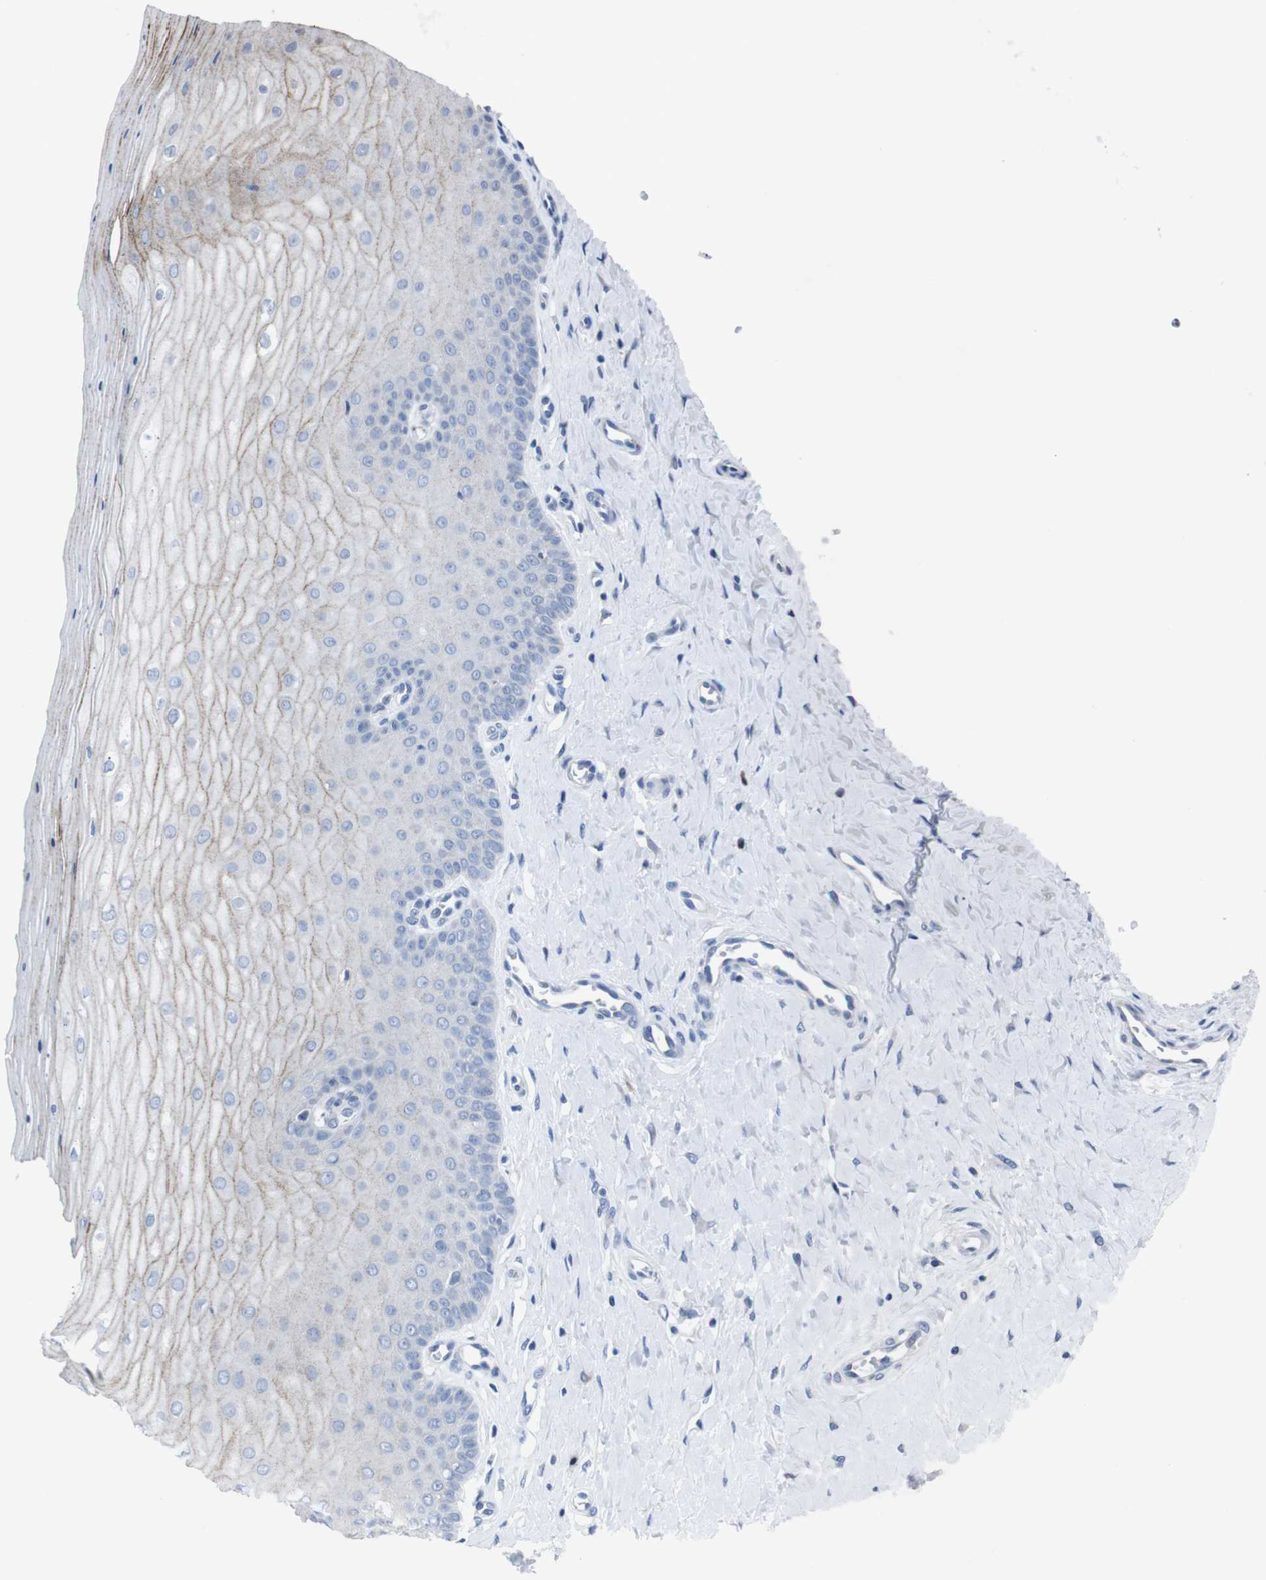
{"staining": {"intensity": "negative", "quantity": "none", "location": "none"}, "tissue": "cervix", "cell_type": "Glandular cells", "image_type": "normal", "snomed": [{"axis": "morphology", "description": "Normal tissue, NOS"}, {"axis": "topography", "description": "Cervix"}], "caption": "Immunohistochemistry (IHC) photomicrograph of benign cervix: cervix stained with DAB displays no significant protein expression in glandular cells. (Stains: DAB immunohistochemistry with hematoxylin counter stain, Microscopy: brightfield microscopy at high magnification).", "gene": "IRF4", "patient": {"sex": "female", "age": 55}}